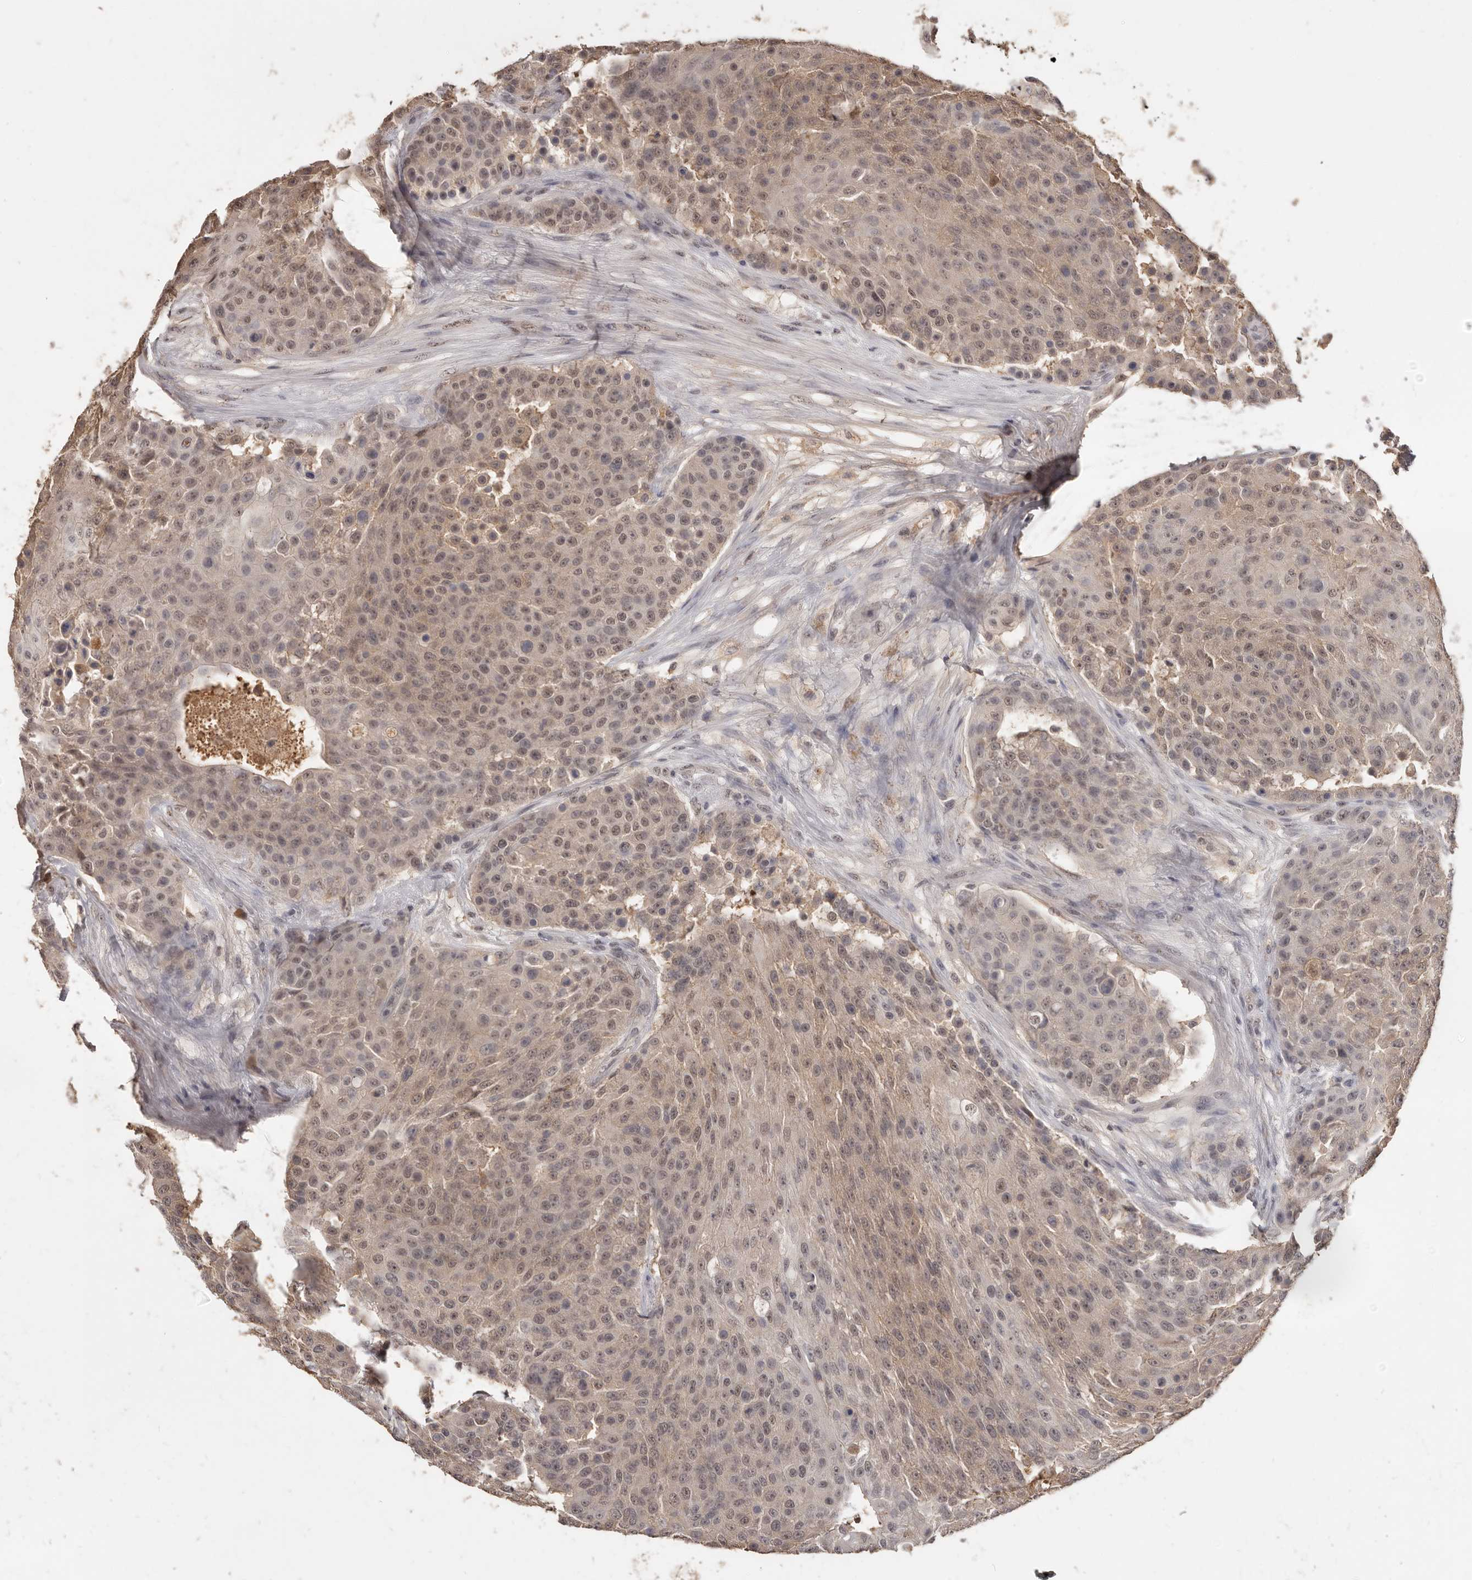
{"staining": {"intensity": "moderate", "quantity": ">75%", "location": "cytoplasmic/membranous,nuclear"}, "tissue": "urothelial cancer", "cell_type": "Tumor cells", "image_type": "cancer", "snomed": [{"axis": "morphology", "description": "Urothelial carcinoma, High grade"}, {"axis": "topography", "description": "Urinary bladder"}], "caption": "An IHC micrograph of neoplastic tissue is shown. Protein staining in brown shows moderate cytoplasmic/membranous and nuclear positivity in high-grade urothelial carcinoma within tumor cells.", "gene": "TSPAN13", "patient": {"sex": "female", "age": 63}}